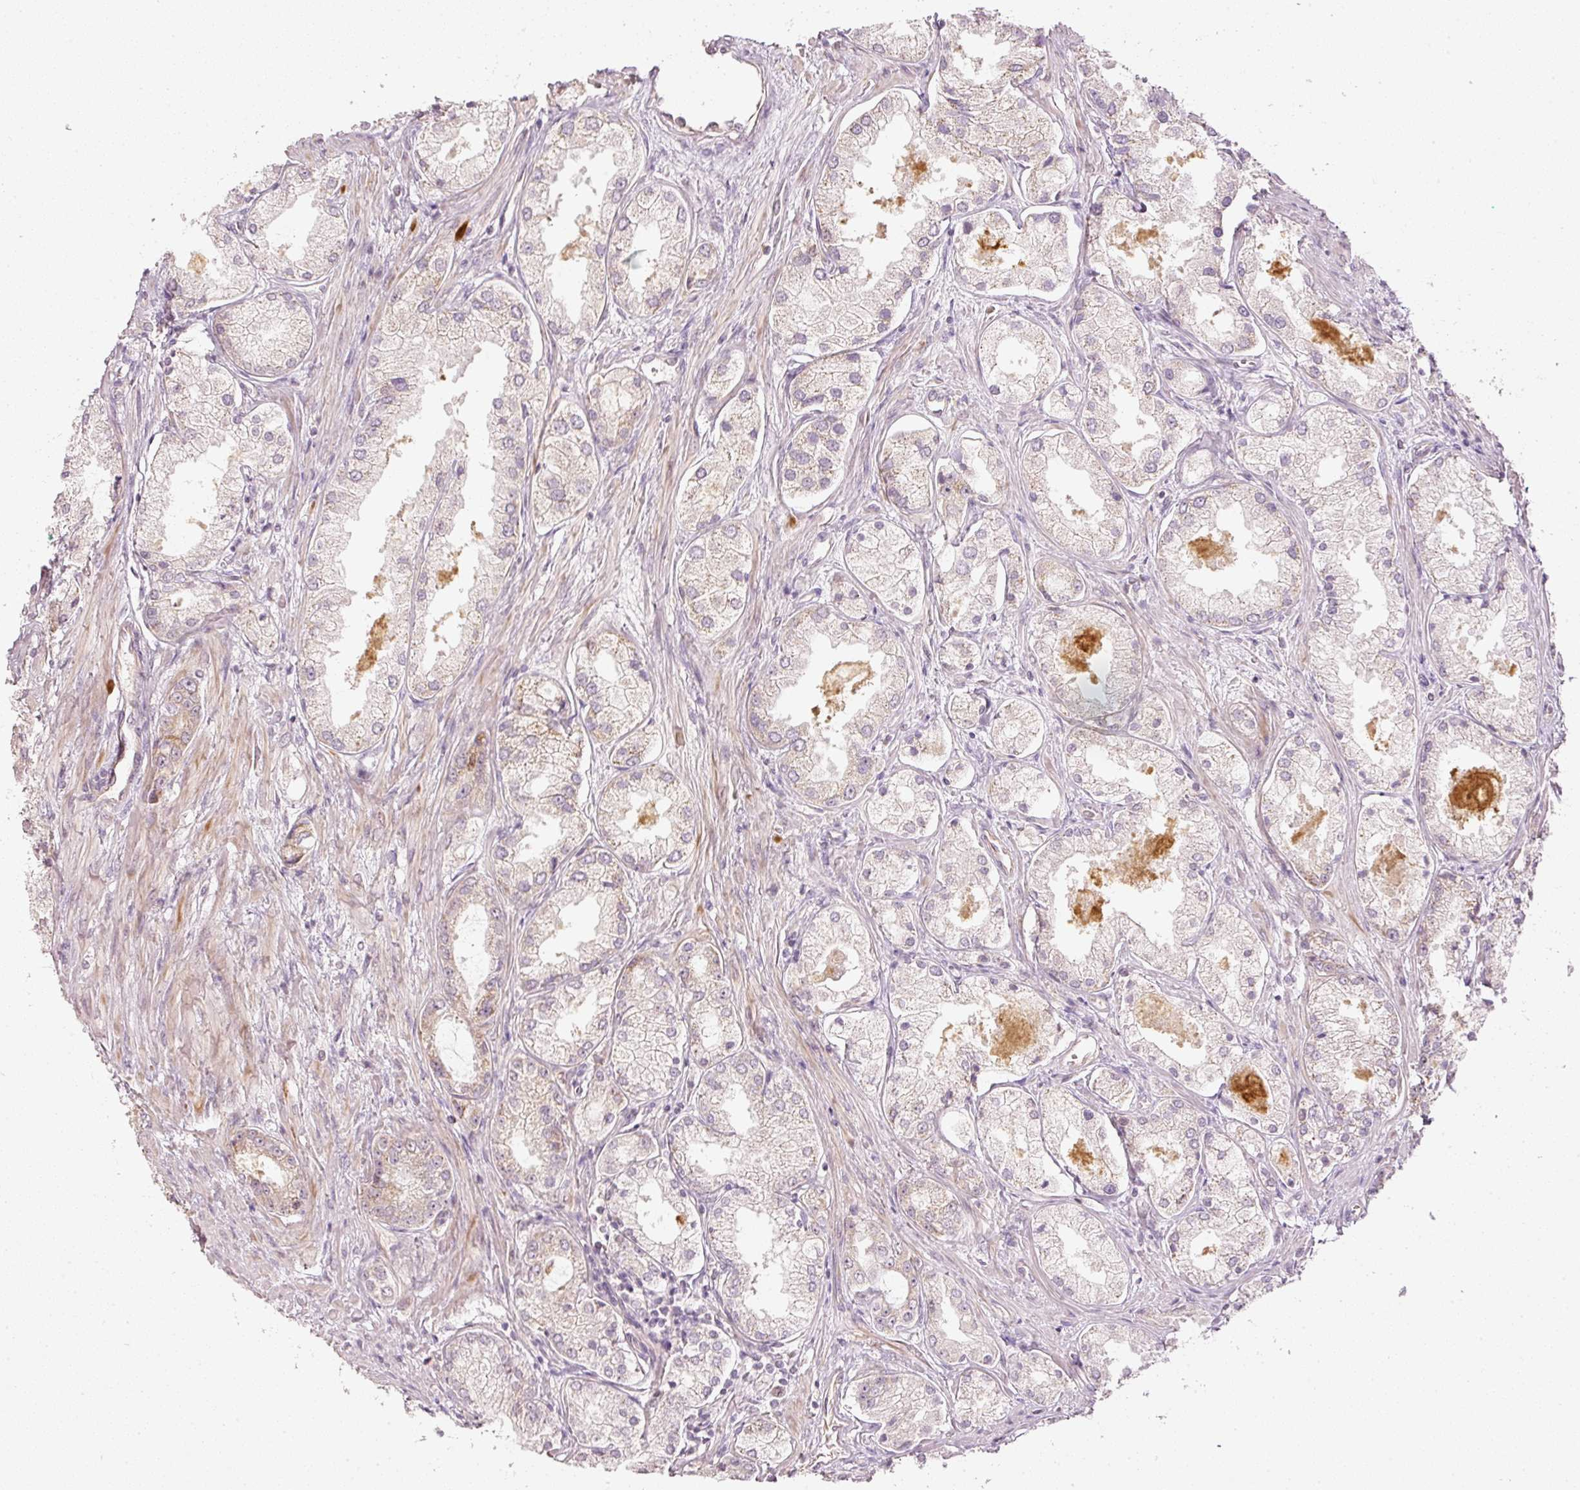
{"staining": {"intensity": "negative", "quantity": "none", "location": "none"}, "tissue": "prostate cancer", "cell_type": "Tumor cells", "image_type": "cancer", "snomed": [{"axis": "morphology", "description": "Adenocarcinoma, Low grade"}, {"axis": "topography", "description": "Prostate"}], "caption": "Tumor cells show no significant protein positivity in prostate cancer (low-grade adenocarcinoma).", "gene": "CDC20B", "patient": {"sex": "male", "age": 68}}